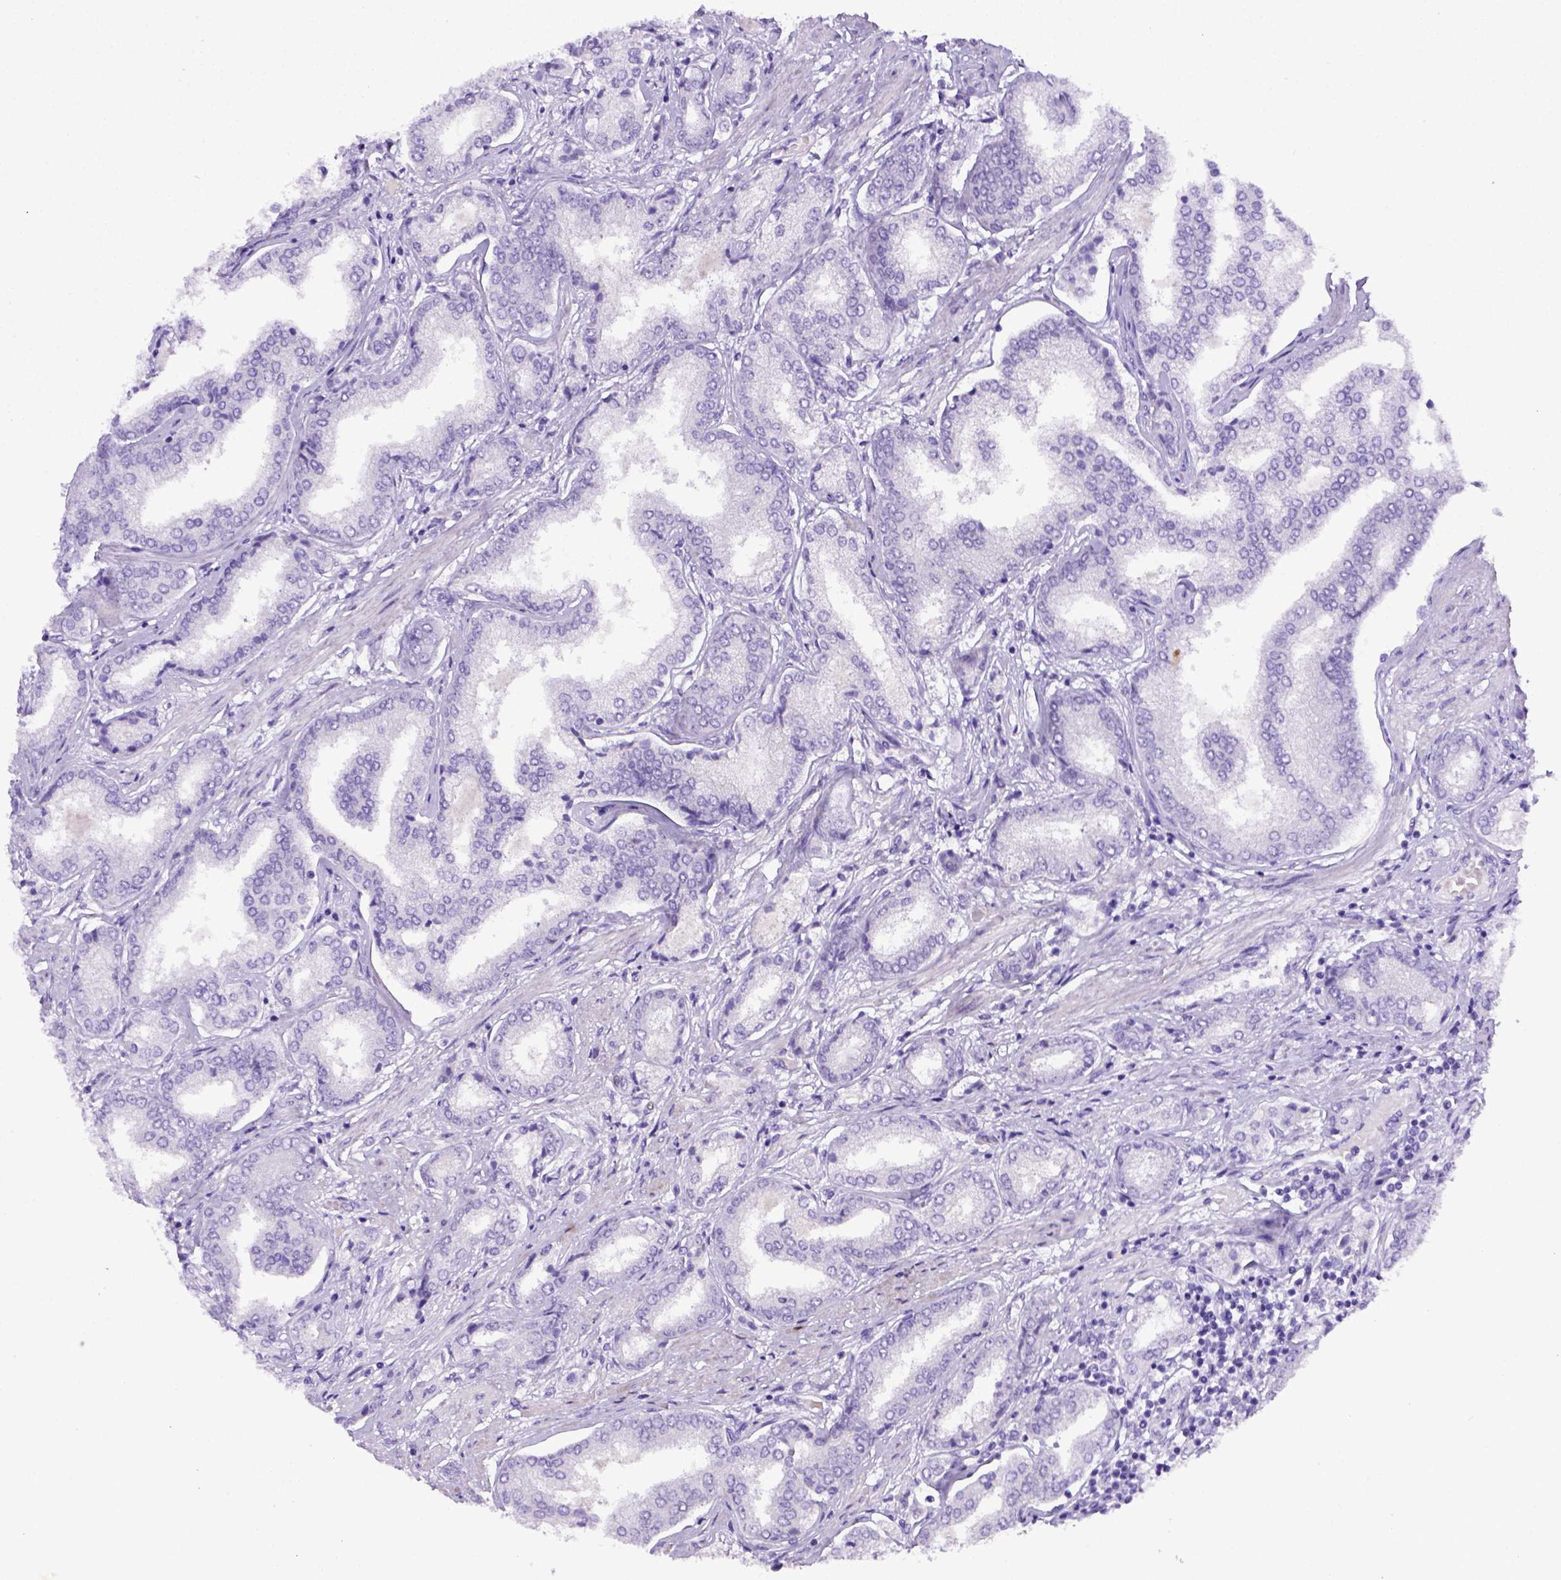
{"staining": {"intensity": "negative", "quantity": "none", "location": "none"}, "tissue": "prostate cancer", "cell_type": "Tumor cells", "image_type": "cancer", "snomed": [{"axis": "morphology", "description": "Adenocarcinoma, NOS"}, {"axis": "topography", "description": "Prostate"}], "caption": "Immunohistochemical staining of prostate cancer exhibits no significant positivity in tumor cells. (DAB IHC, high magnification).", "gene": "ITIH4", "patient": {"sex": "male", "age": 63}}